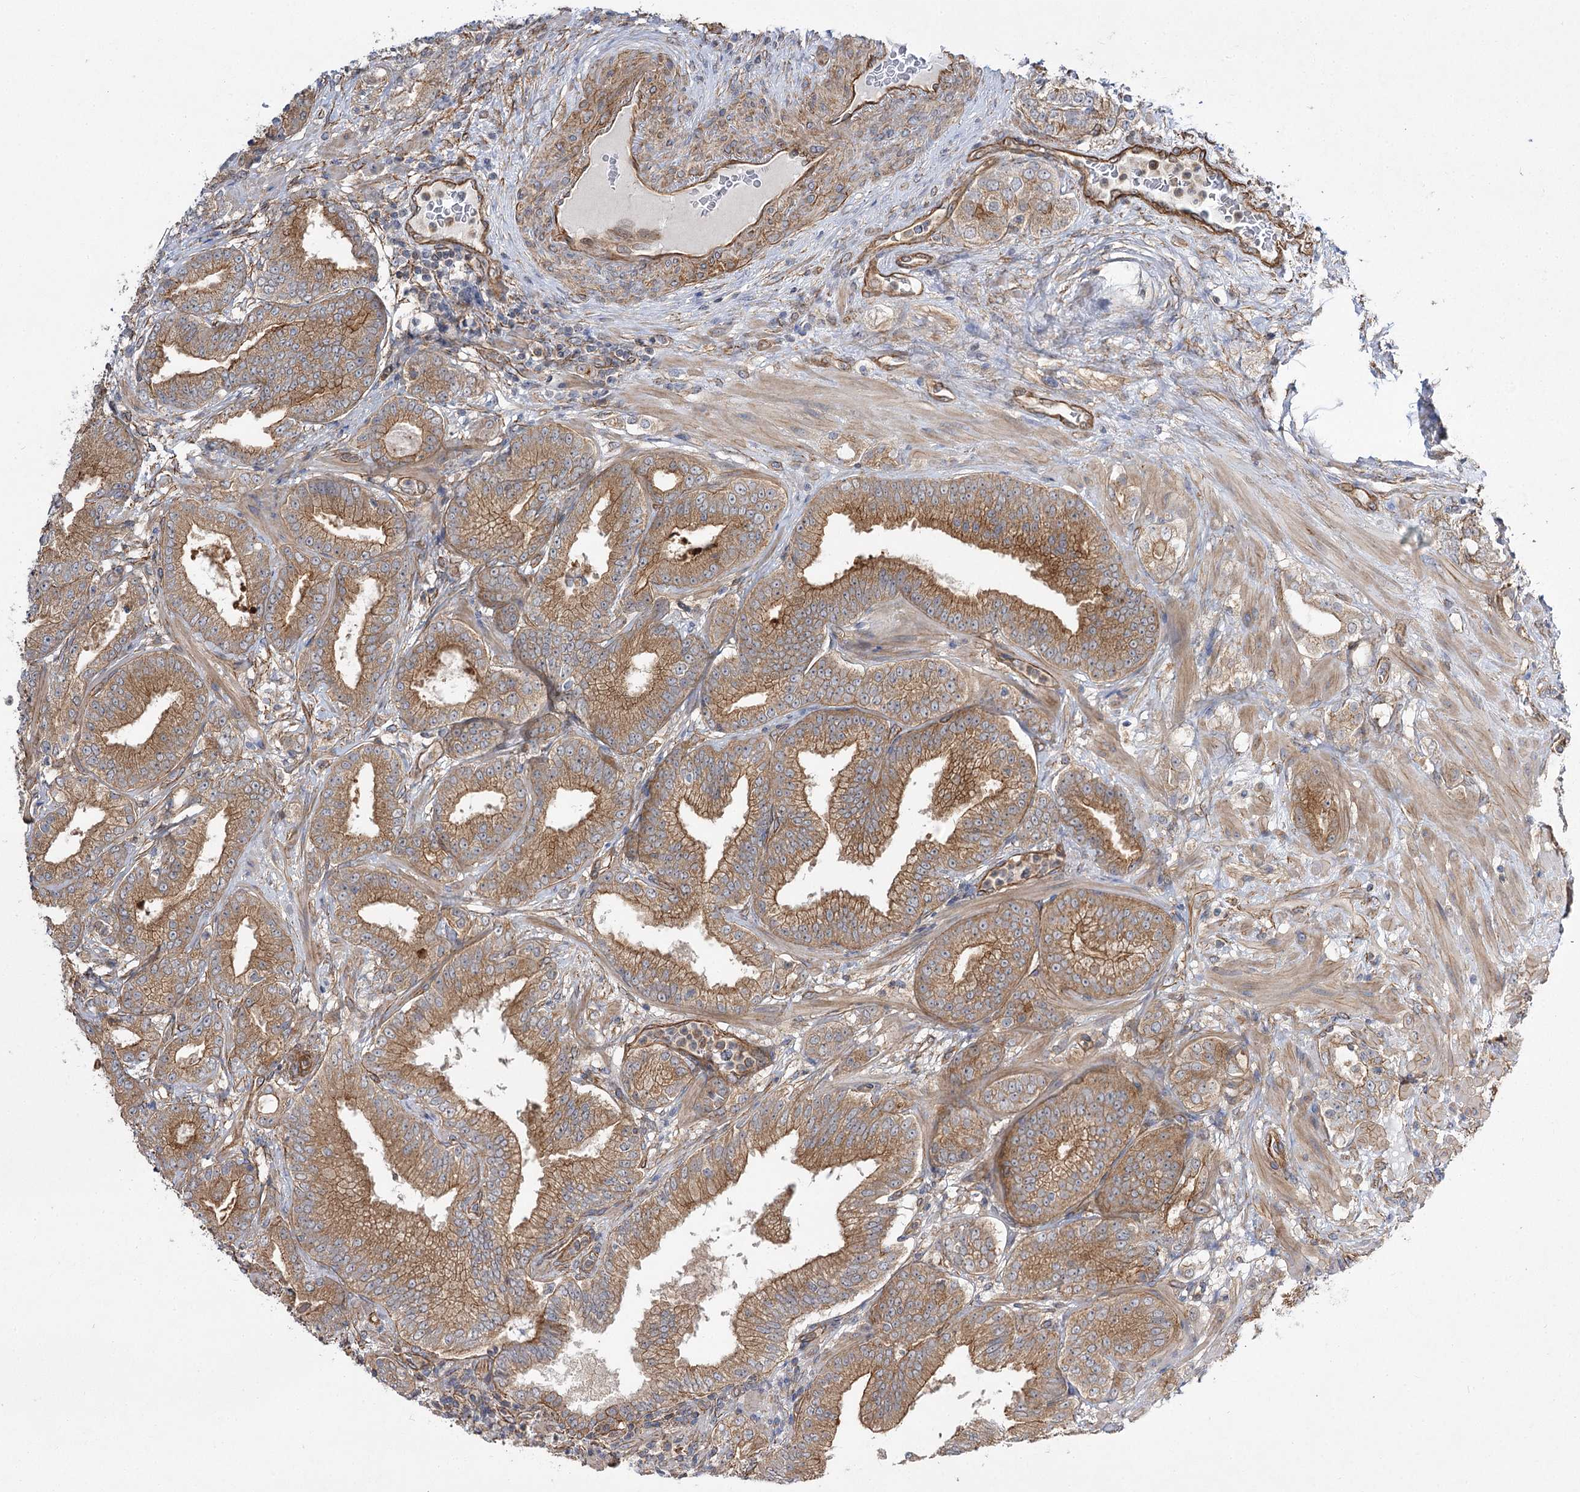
{"staining": {"intensity": "moderate", "quantity": "25%-75%", "location": "cytoplasmic/membranous"}, "tissue": "prostate cancer", "cell_type": "Tumor cells", "image_type": "cancer", "snomed": [{"axis": "morphology", "description": "Adenocarcinoma, High grade"}, {"axis": "topography", "description": "Prostate"}], "caption": "A micrograph of prostate adenocarcinoma (high-grade) stained for a protein exhibits moderate cytoplasmic/membranous brown staining in tumor cells.", "gene": "SH3BP5L", "patient": {"sex": "male", "age": 64}}